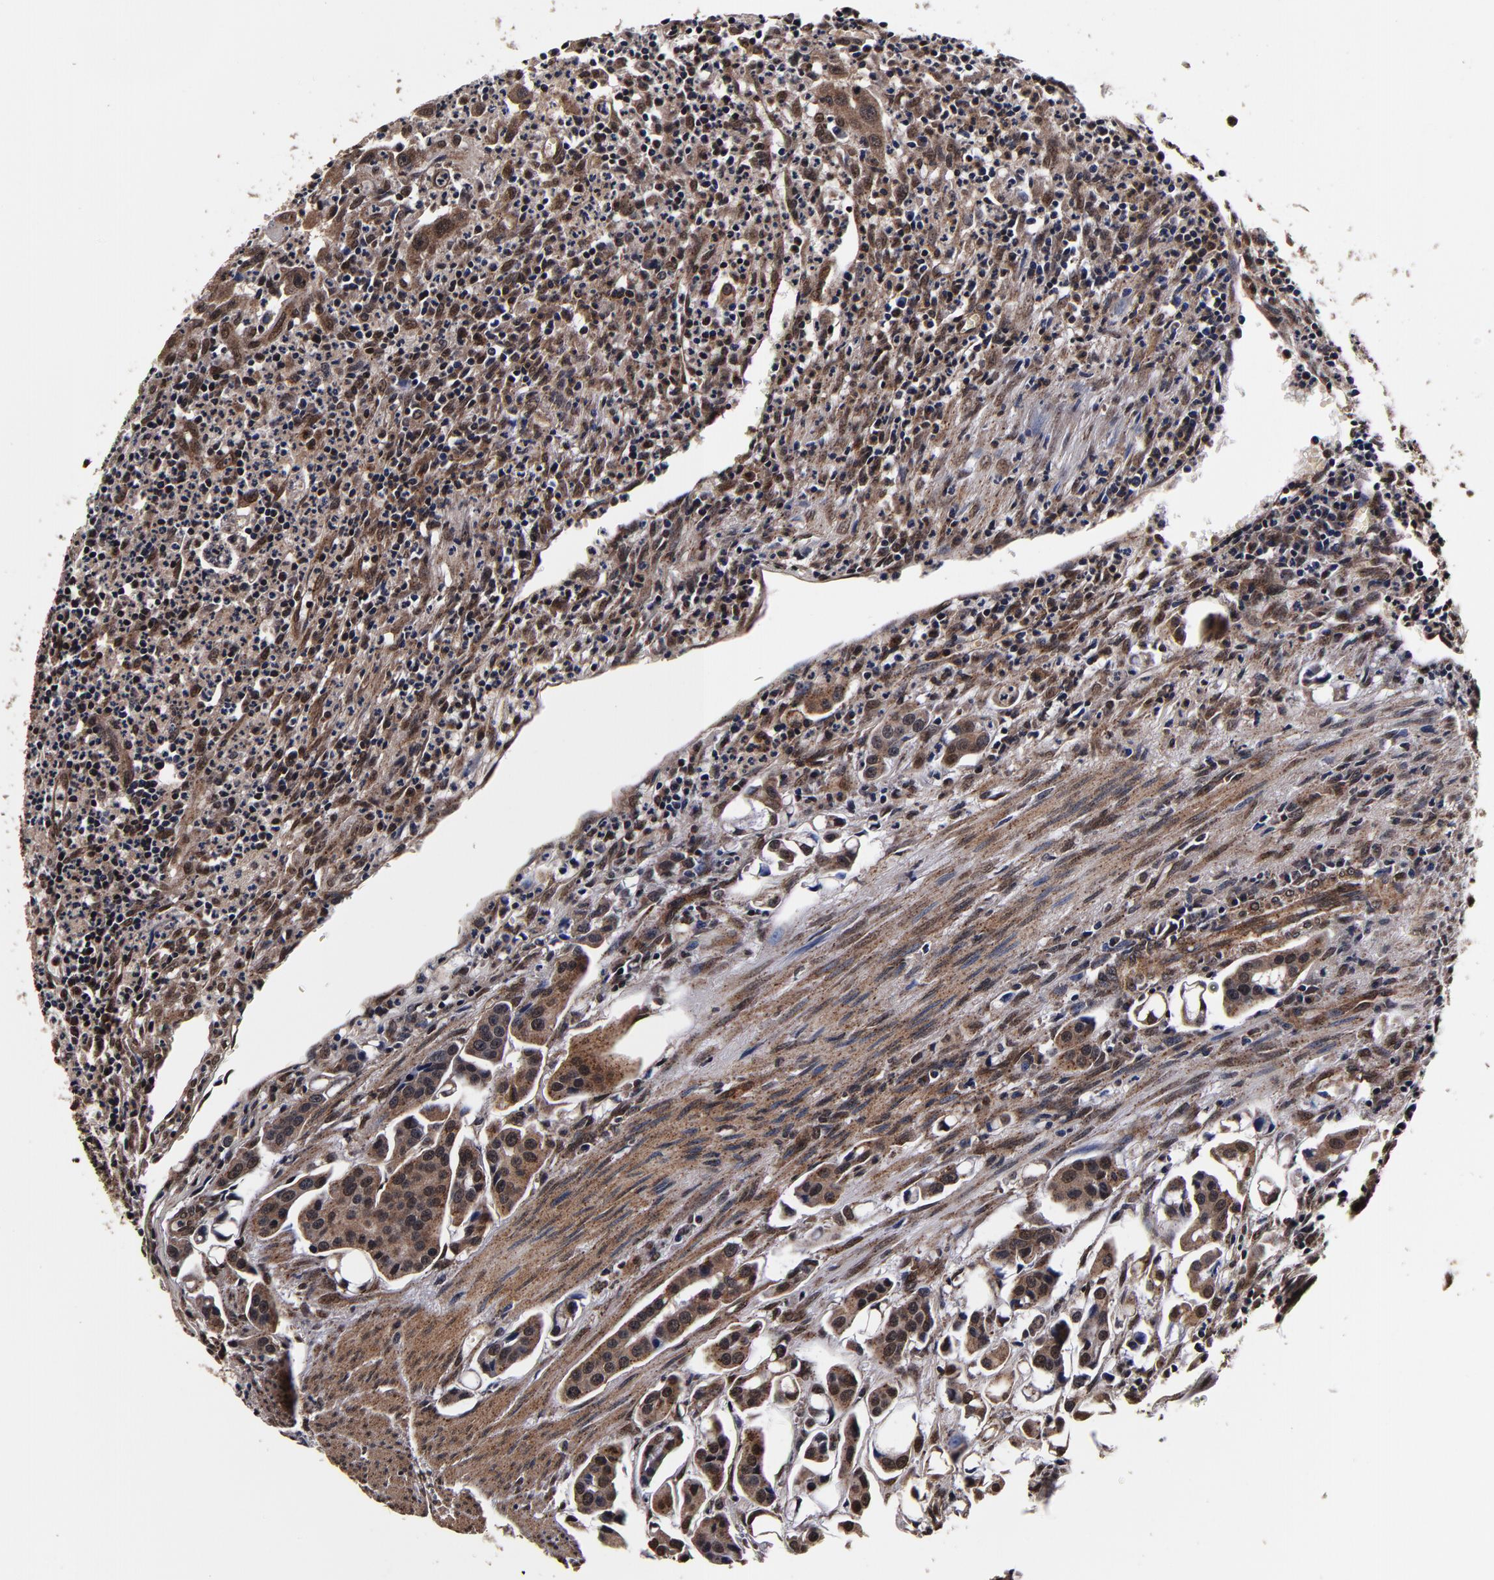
{"staining": {"intensity": "strong", "quantity": ">75%", "location": "cytoplasmic/membranous,nuclear"}, "tissue": "urothelial cancer", "cell_type": "Tumor cells", "image_type": "cancer", "snomed": [{"axis": "morphology", "description": "Urothelial carcinoma, High grade"}, {"axis": "topography", "description": "Urinary bladder"}], "caption": "A high amount of strong cytoplasmic/membranous and nuclear expression is present in about >75% of tumor cells in urothelial cancer tissue.", "gene": "MMP15", "patient": {"sex": "male", "age": 66}}